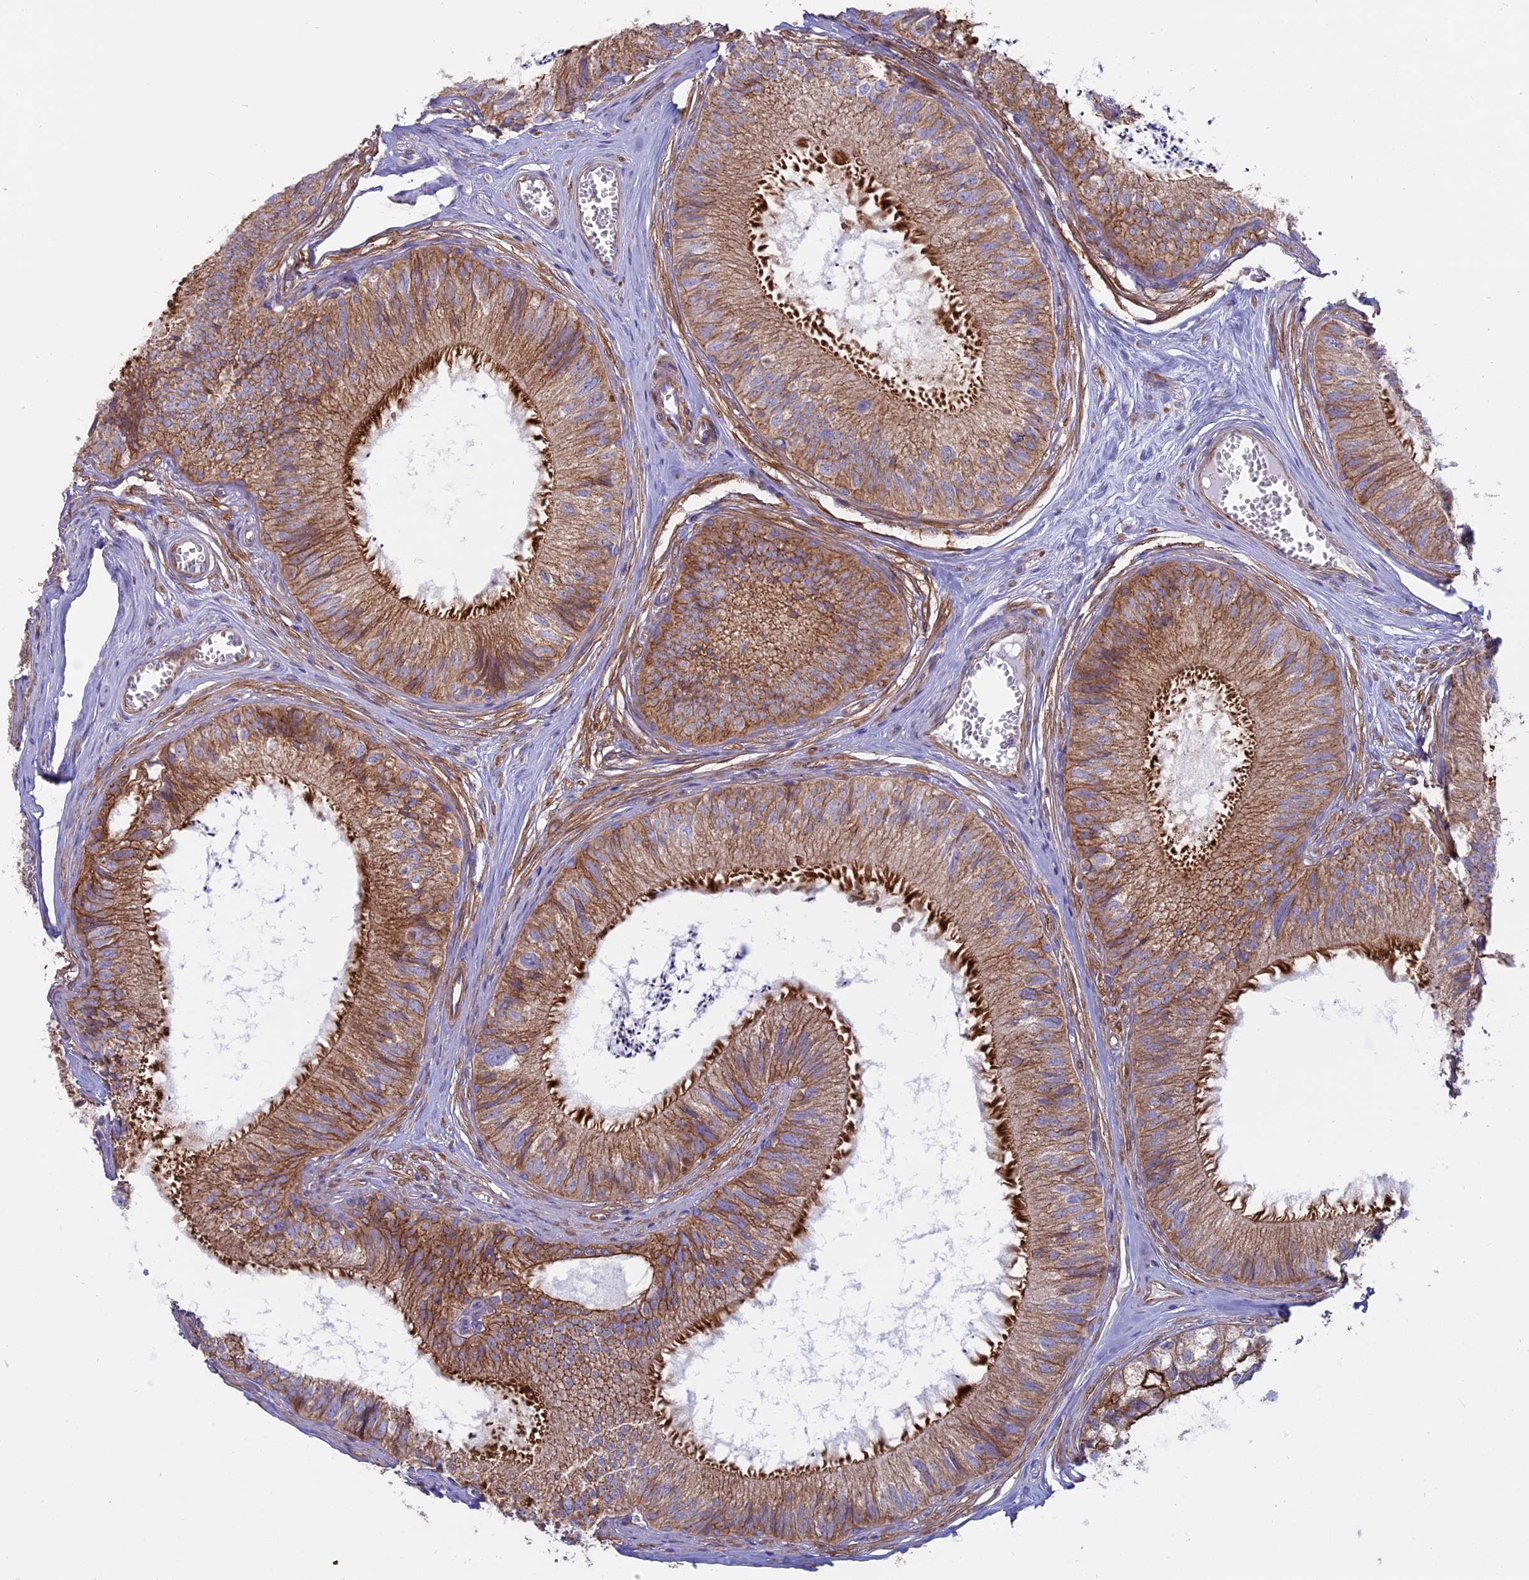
{"staining": {"intensity": "strong", "quantity": ">75%", "location": "cytoplasmic/membranous"}, "tissue": "epididymis", "cell_type": "Glandular cells", "image_type": "normal", "snomed": [{"axis": "morphology", "description": "Normal tissue, NOS"}, {"axis": "topography", "description": "Epididymis"}], "caption": "This image reveals IHC staining of unremarkable human epididymis, with high strong cytoplasmic/membranous positivity in approximately >75% of glandular cells.", "gene": "MYO5B", "patient": {"sex": "male", "age": 79}}